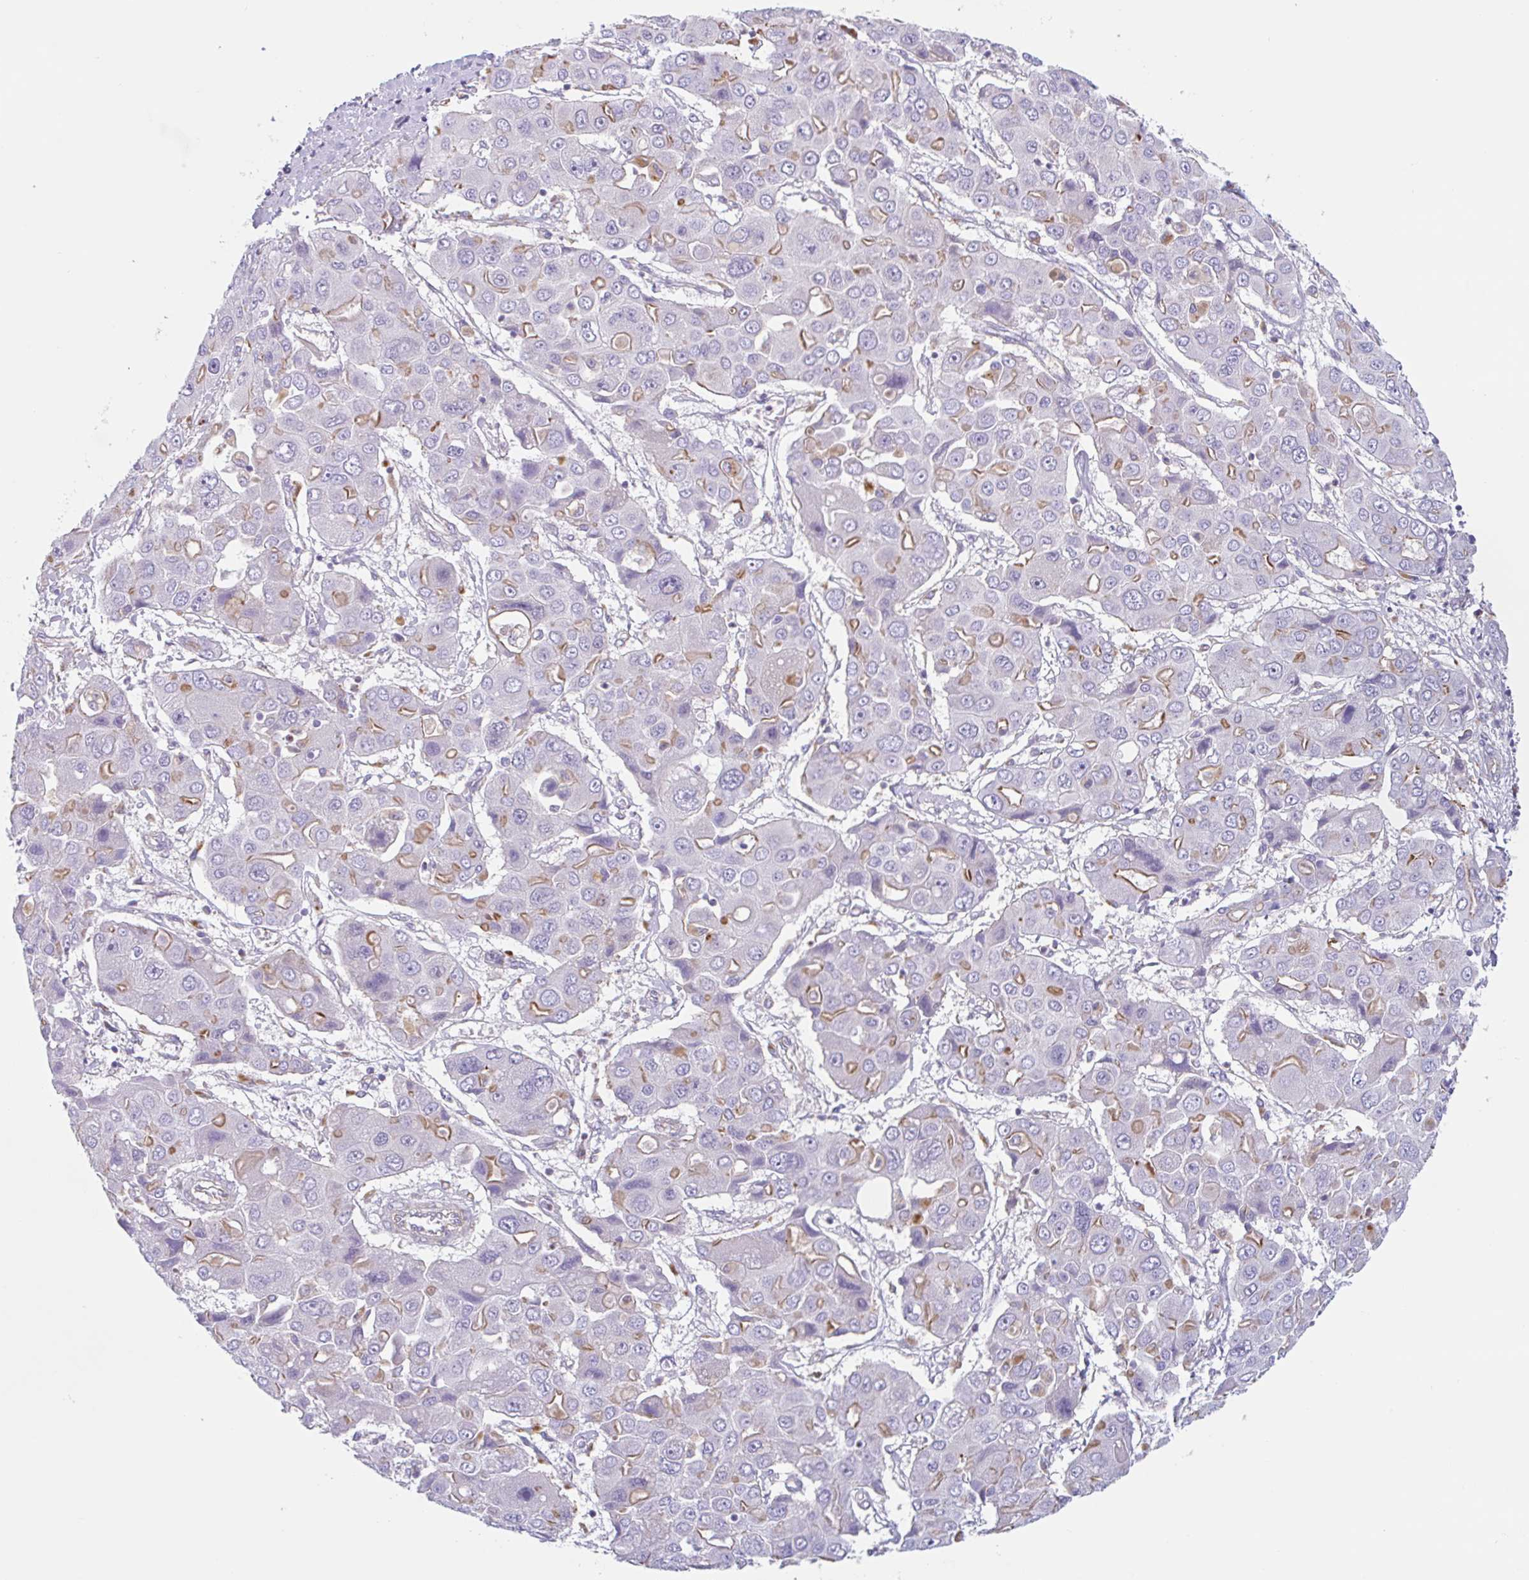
{"staining": {"intensity": "moderate", "quantity": "<25%", "location": "cytoplasmic/membranous"}, "tissue": "liver cancer", "cell_type": "Tumor cells", "image_type": "cancer", "snomed": [{"axis": "morphology", "description": "Cholangiocarcinoma"}, {"axis": "topography", "description": "Liver"}], "caption": "Protein staining by immunohistochemistry (IHC) demonstrates moderate cytoplasmic/membranous expression in about <25% of tumor cells in liver cholangiocarcinoma.", "gene": "LENG9", "patient": {"sex": "male", "age": 67}}